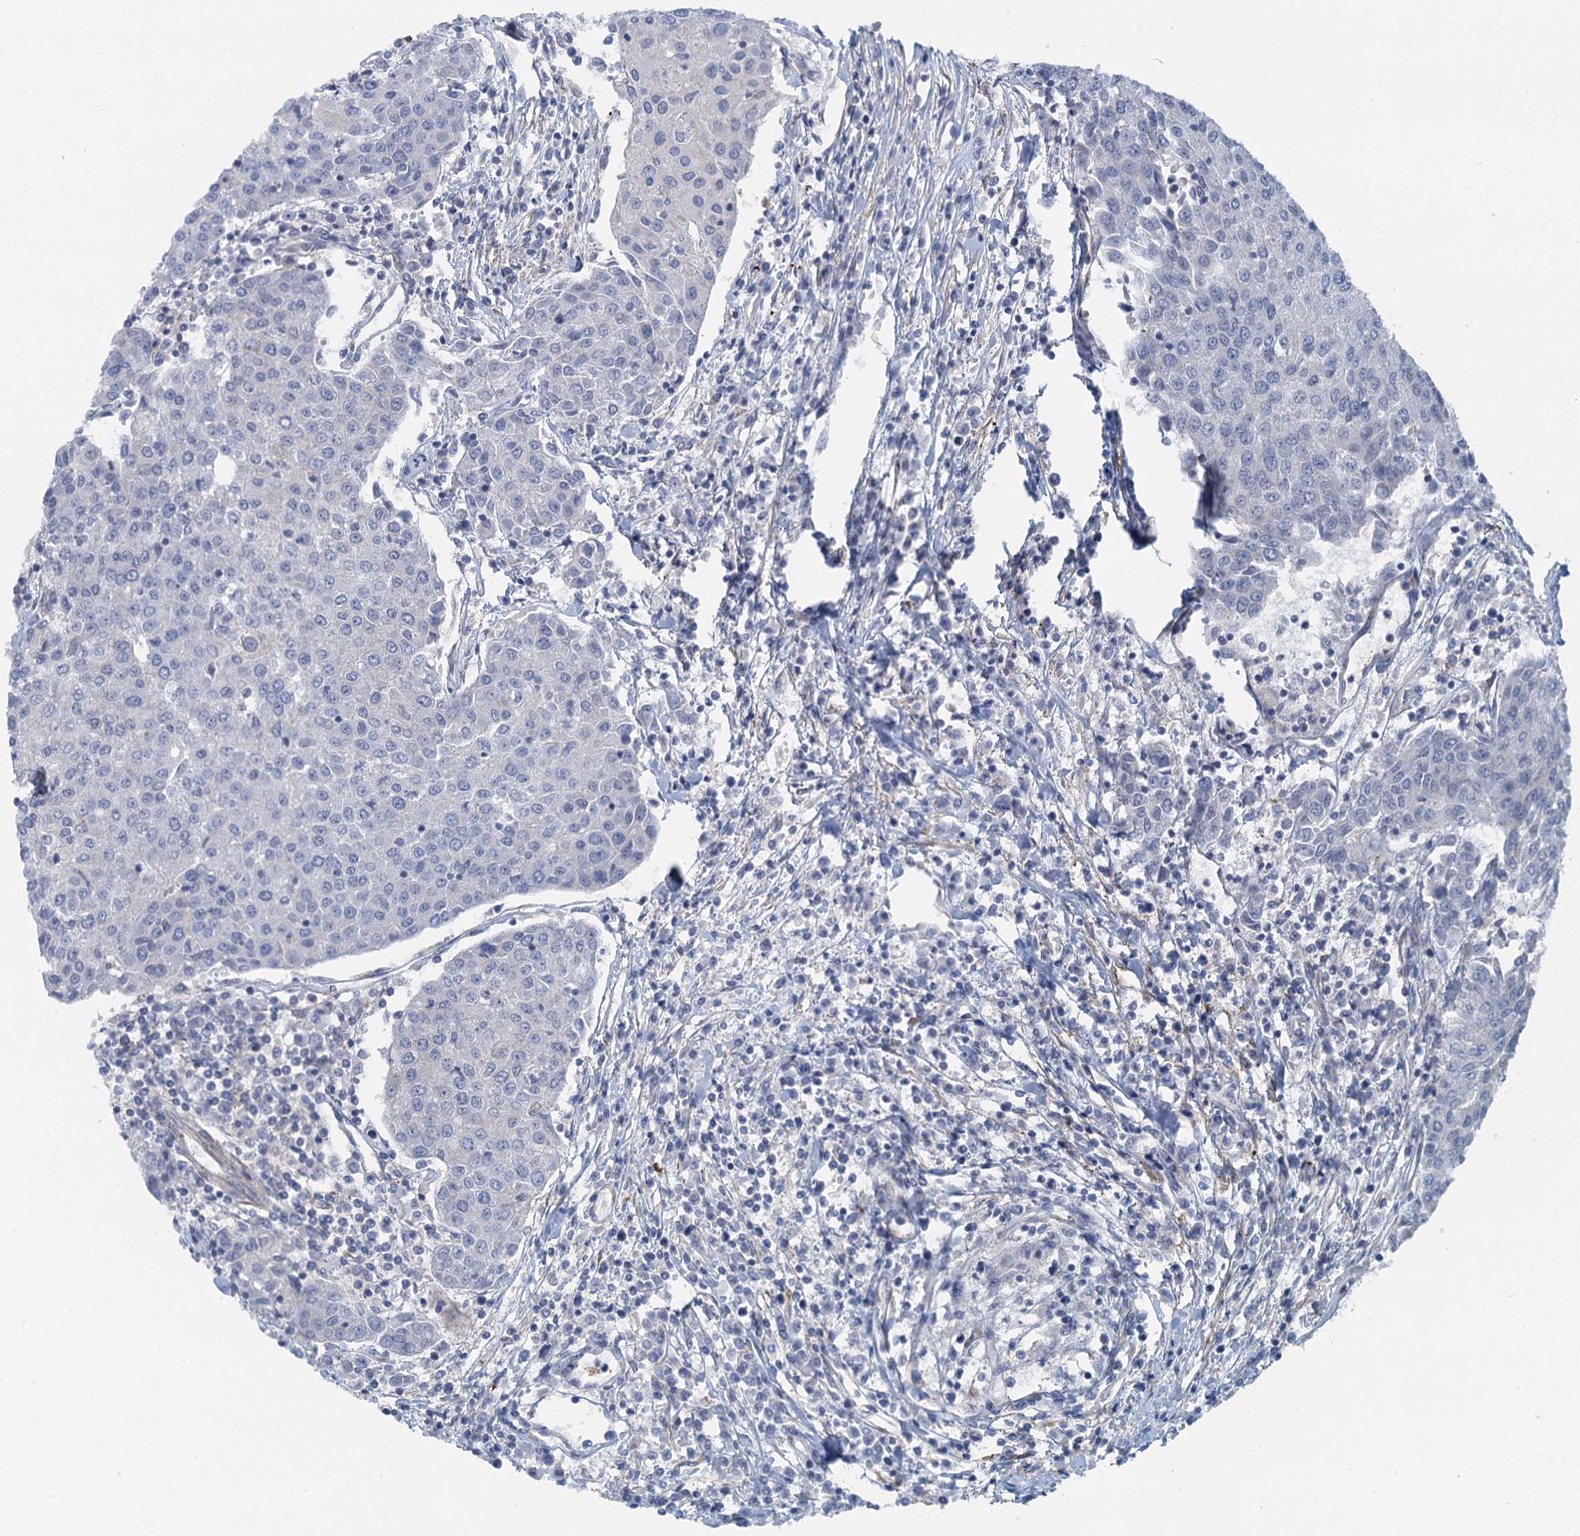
{"staining": {"intensity": "negative", "quantity": "none", "location": "none"}, "tissue": "urothelial cancer", "cell_type": "Tumor cells", "image_type": "cancer", "snomed": [{"axis": "morphology", "description": "Urothelial carcinoma, High grade"}, {"axis": "topography", "description": "Urinary bladder"}], "caption": "Immunohistochemistry micrograph of human urothelial cancer stained for a protein (brown), which exhibits no expression in tumor cells.", "gene": "POGLUT3", "patient": {"sex": "female", "age": 85}}